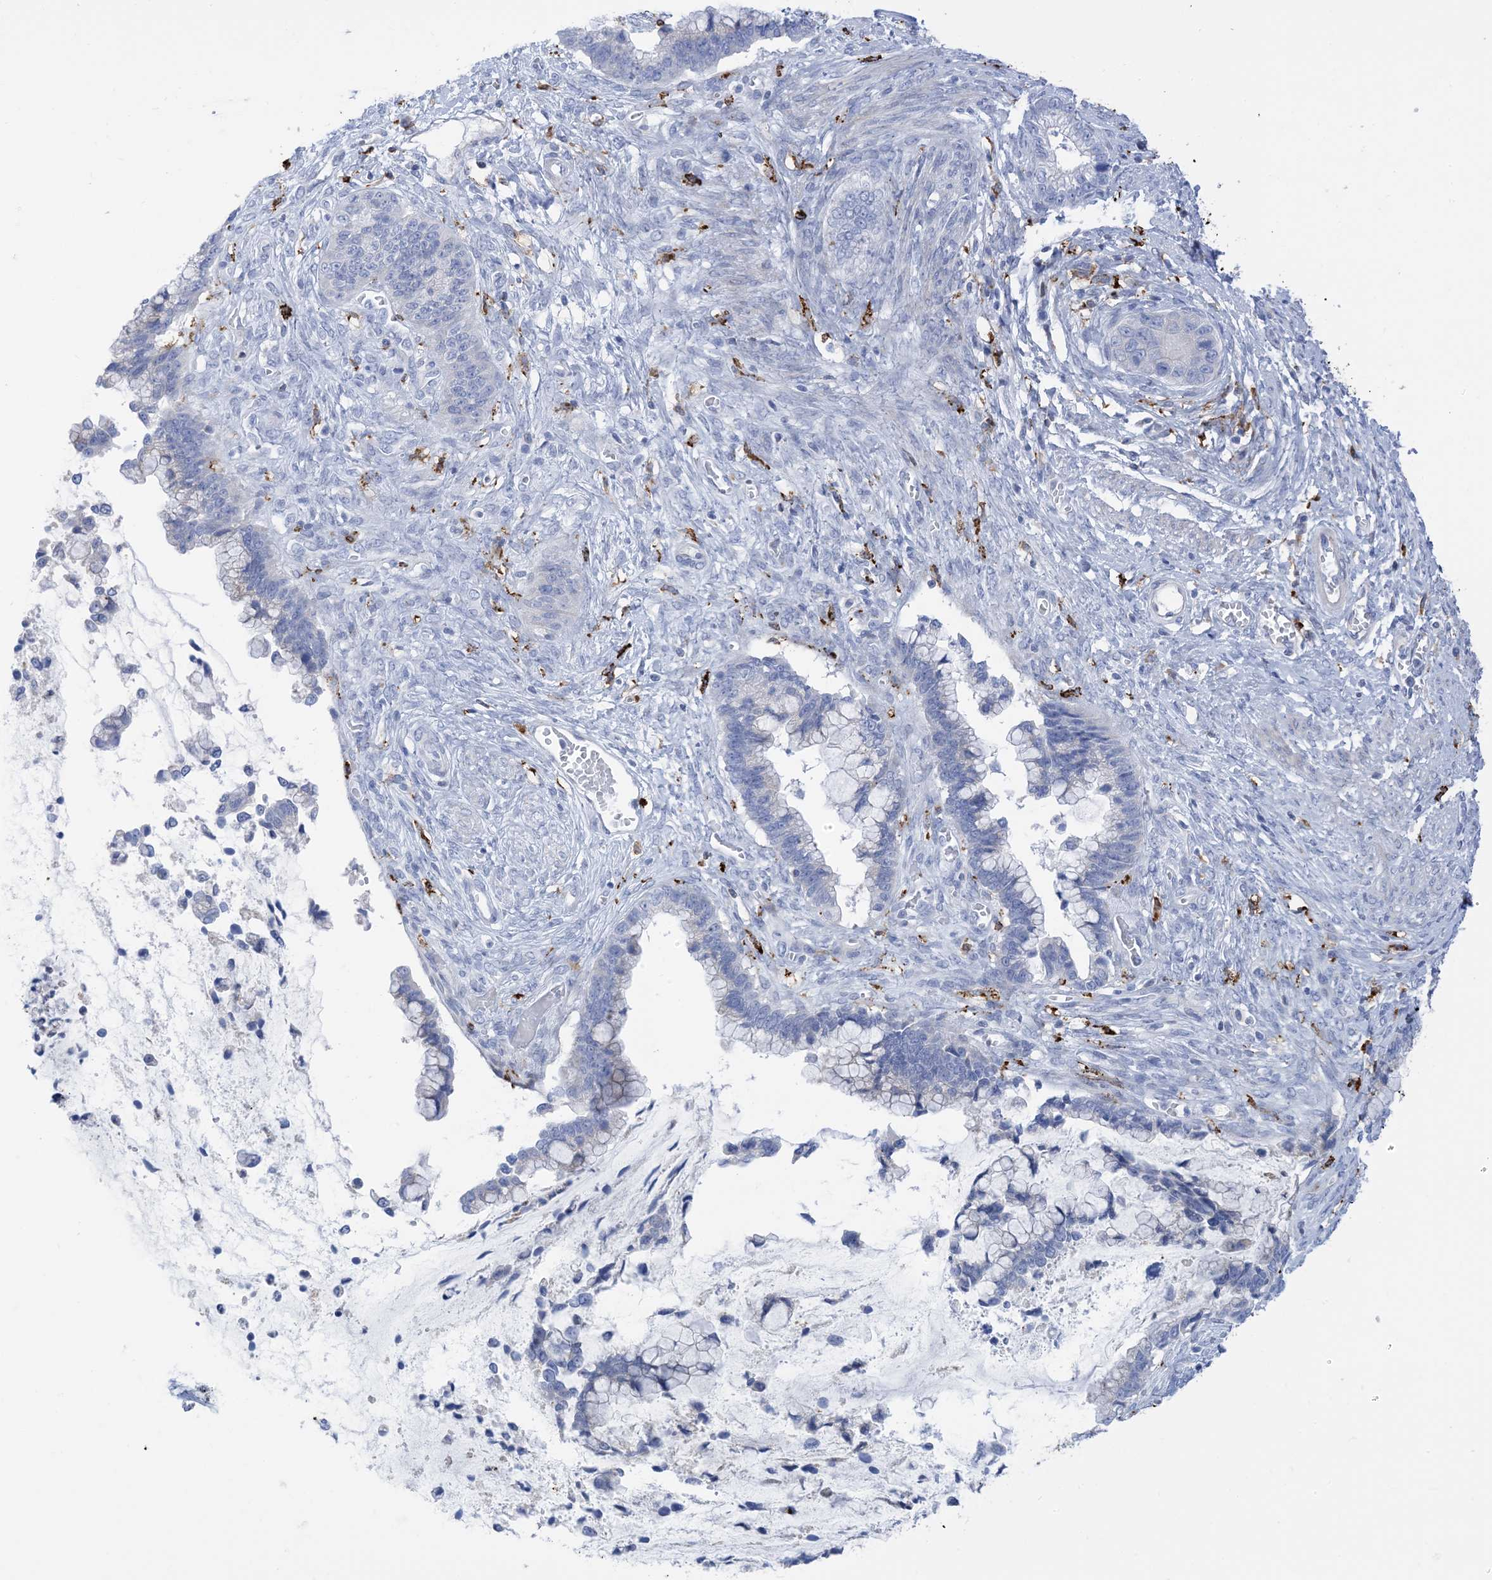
{"staining": {"intensity": "negative", "quantity": "none", "location": "none"}, "tissue": "cervical cancer", "cell_type": "Tumor cells", "image_type": "cancer", "snomed": [{"axis": "morphology", "description": "Adenocarcinoma, NOS"}, {"axis": "topography", "description": "Cervix"}], "caption": "This is an immunohistochemistry (IHC) histopathology image of cervical cancer. There is no staining in tumor cells.", "gene": "DPH3", "patient": {"sex": "female", "age": 44}}